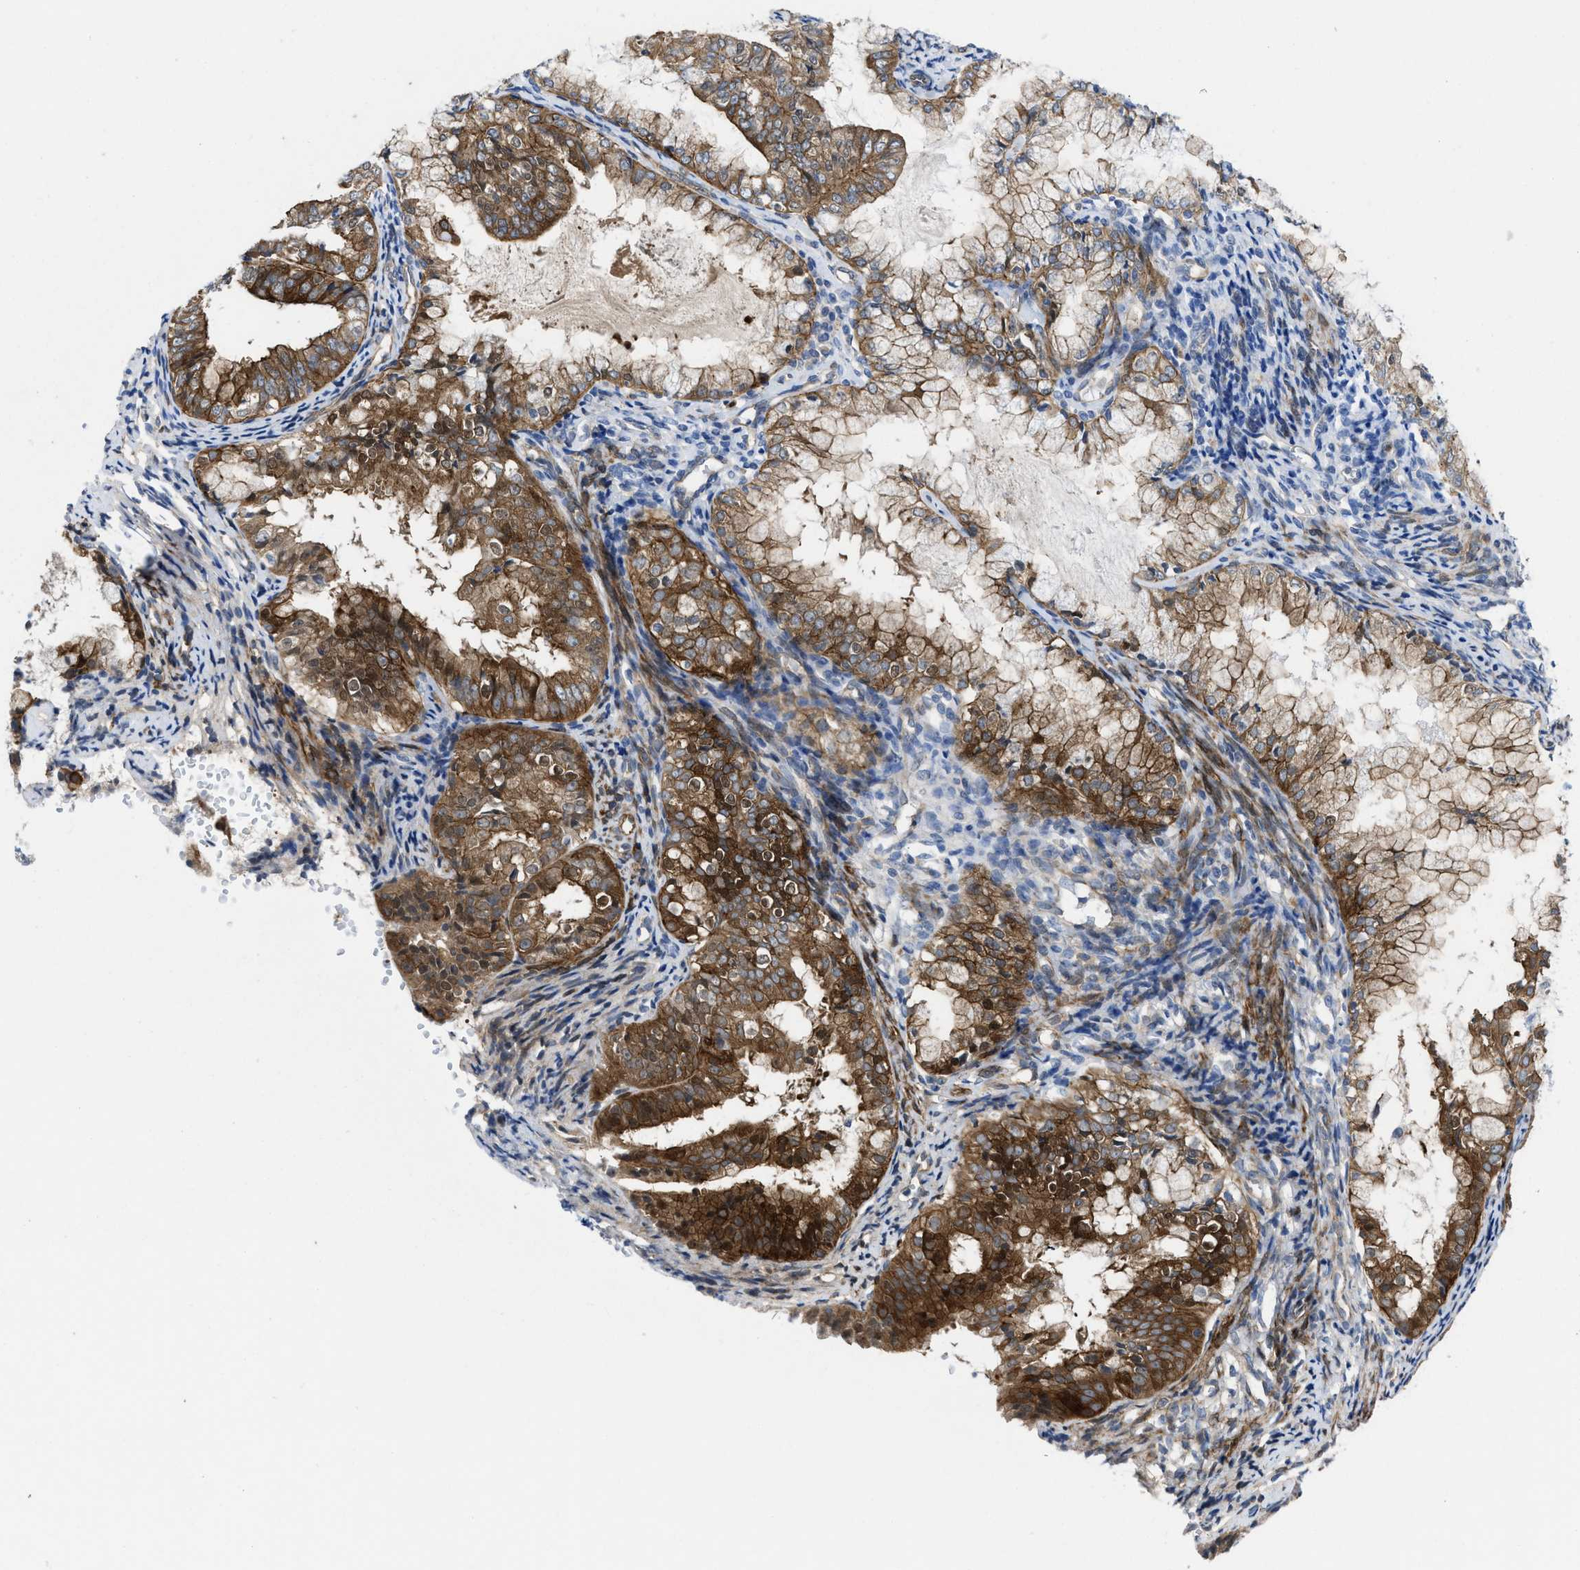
{"staining": {"intensity": "strong", "quantity": ">75%", "location": "cytoplasmic/membranous"}, "tissue": "endometrial cancer", "cell_type": "Tumor cells", "image_type": "cancer", "snomed": [{"axis": "morphology", "description": "Adenocarcinoma, NOS"}, {"axis": "topography", "description": "Endometrium"}], "caption": "A photomicrograph of endometrial cancer stained for a protein reveals strong cytoplasmic/membranous brown staining in tumor cells.", "gene": "PDLIM5", "patient": {"sex": "female", "age": 63}}